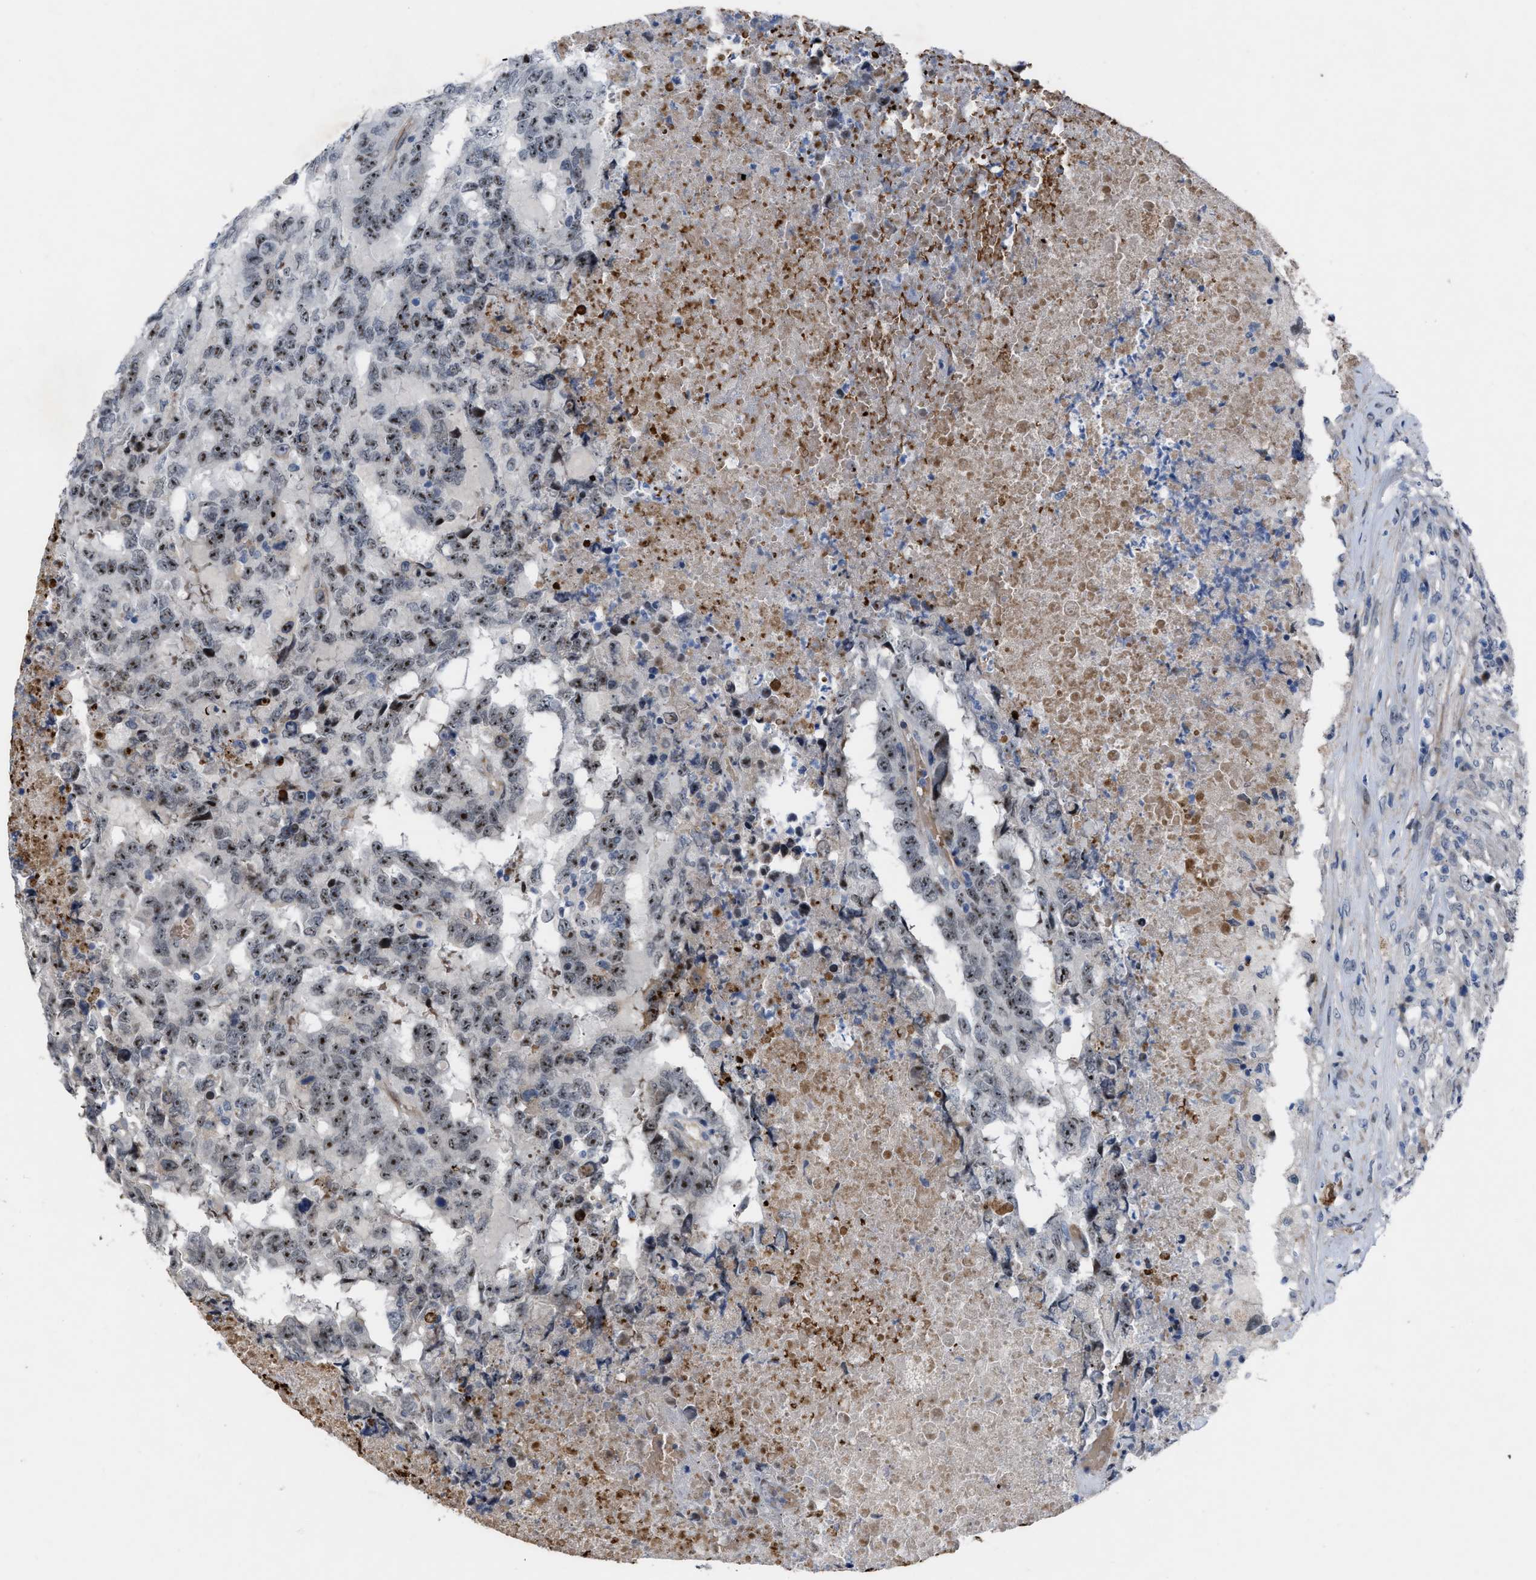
{"staining": {"intensity": "moderate", "quantity": ">75%", "location": "nuclear"}, "tissue": "testis cancer", "cell_type": "Tumor cells", "image_type": "cancer", "snomed": [{"axis": "morphology", "description": "Necrosis, NOS"}, {"axis": "morphology", "description": "Carcinoma, Embryonal, NOS"}, {"axis": "topography", "description": "Testis"}], "caption": "The immunohistochemical stain labels moderate nuclear positivity in tumor cells of embryonal carcinoma (testis) tissue.", "gene": "POLR1F", "patient": {"sex": "male", "age": 19}}